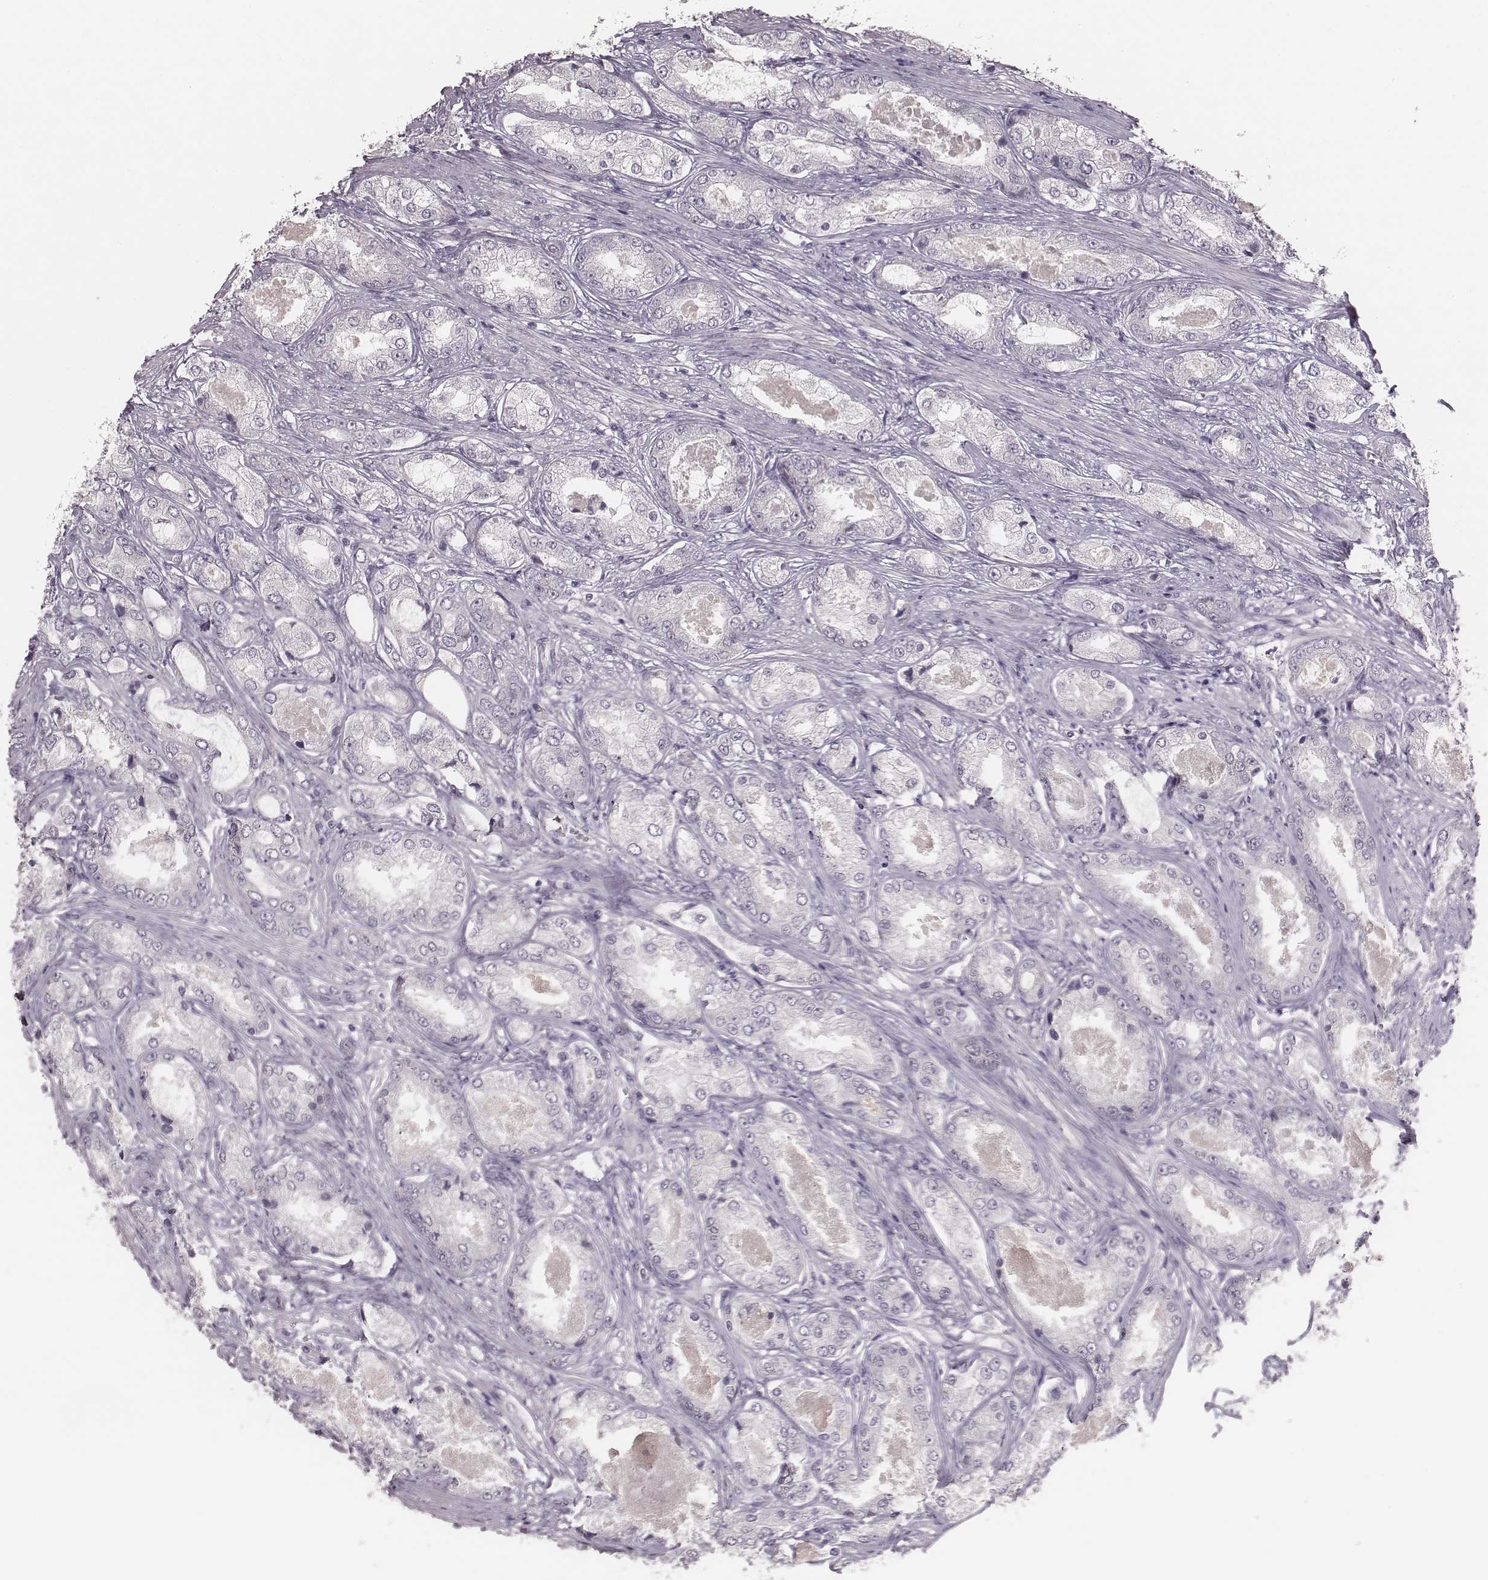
{"staining": {"intensity": "negative", "quantity": "none", "location": "none"}, "tissue": "prostate cancer", "cell_type": "Tumor cells", "image_type": "cancer", "snomed": [{"axis": "morphology", "description": "Adenocarcinoma, Low grade"}, {"axis": "topography", "description": "Prostate"}], "caption": "The micrograph shows no significant expression in tumor cells of prostate adenocarcinoma (low-grade).", "gene": "LY6K", "patient": {"sex": "male", "age": 68}}